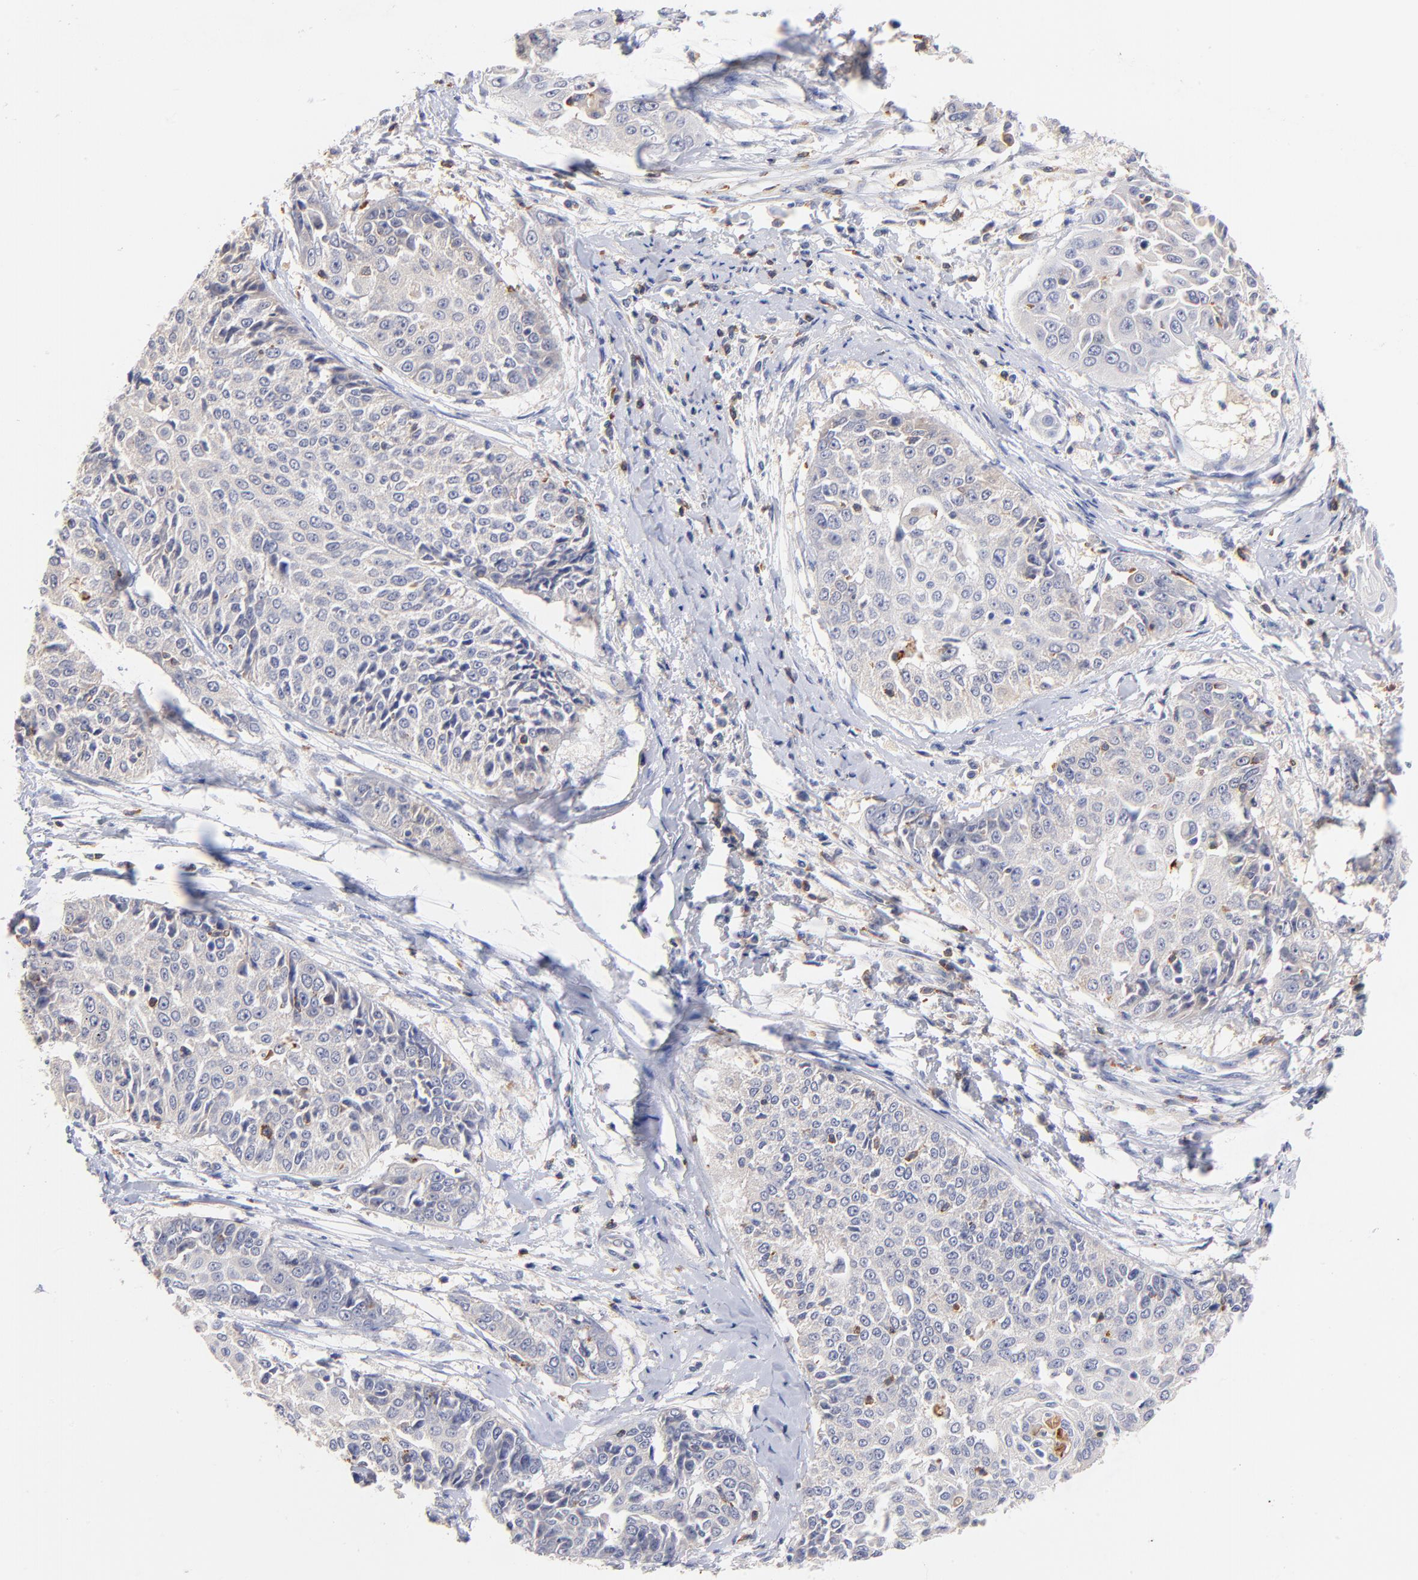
{"staining": {"intensity": "negative", "quantity": "none", "location": "none"}, "tissue": "cervical cancer", "cell_type": "Tumor cells", "image_type": "cancer", "snomed": [{"axis": "morphology", "description": "Squamous cell carcinoma, NOS"}, {"axis": "topography", "description": "Cervix"}], "caption": "IHC of human cervical cancer (squamous cell carcinoma) reveals no positivity in tumor cells. Brightfield microscopy of immunohistochemistry (IHC) stained with DAB (brown) and hematoxylin (blue), captured at high magnification.", "gene": "KREMEN2", "patient": {"sex": "female", "age": 64}}